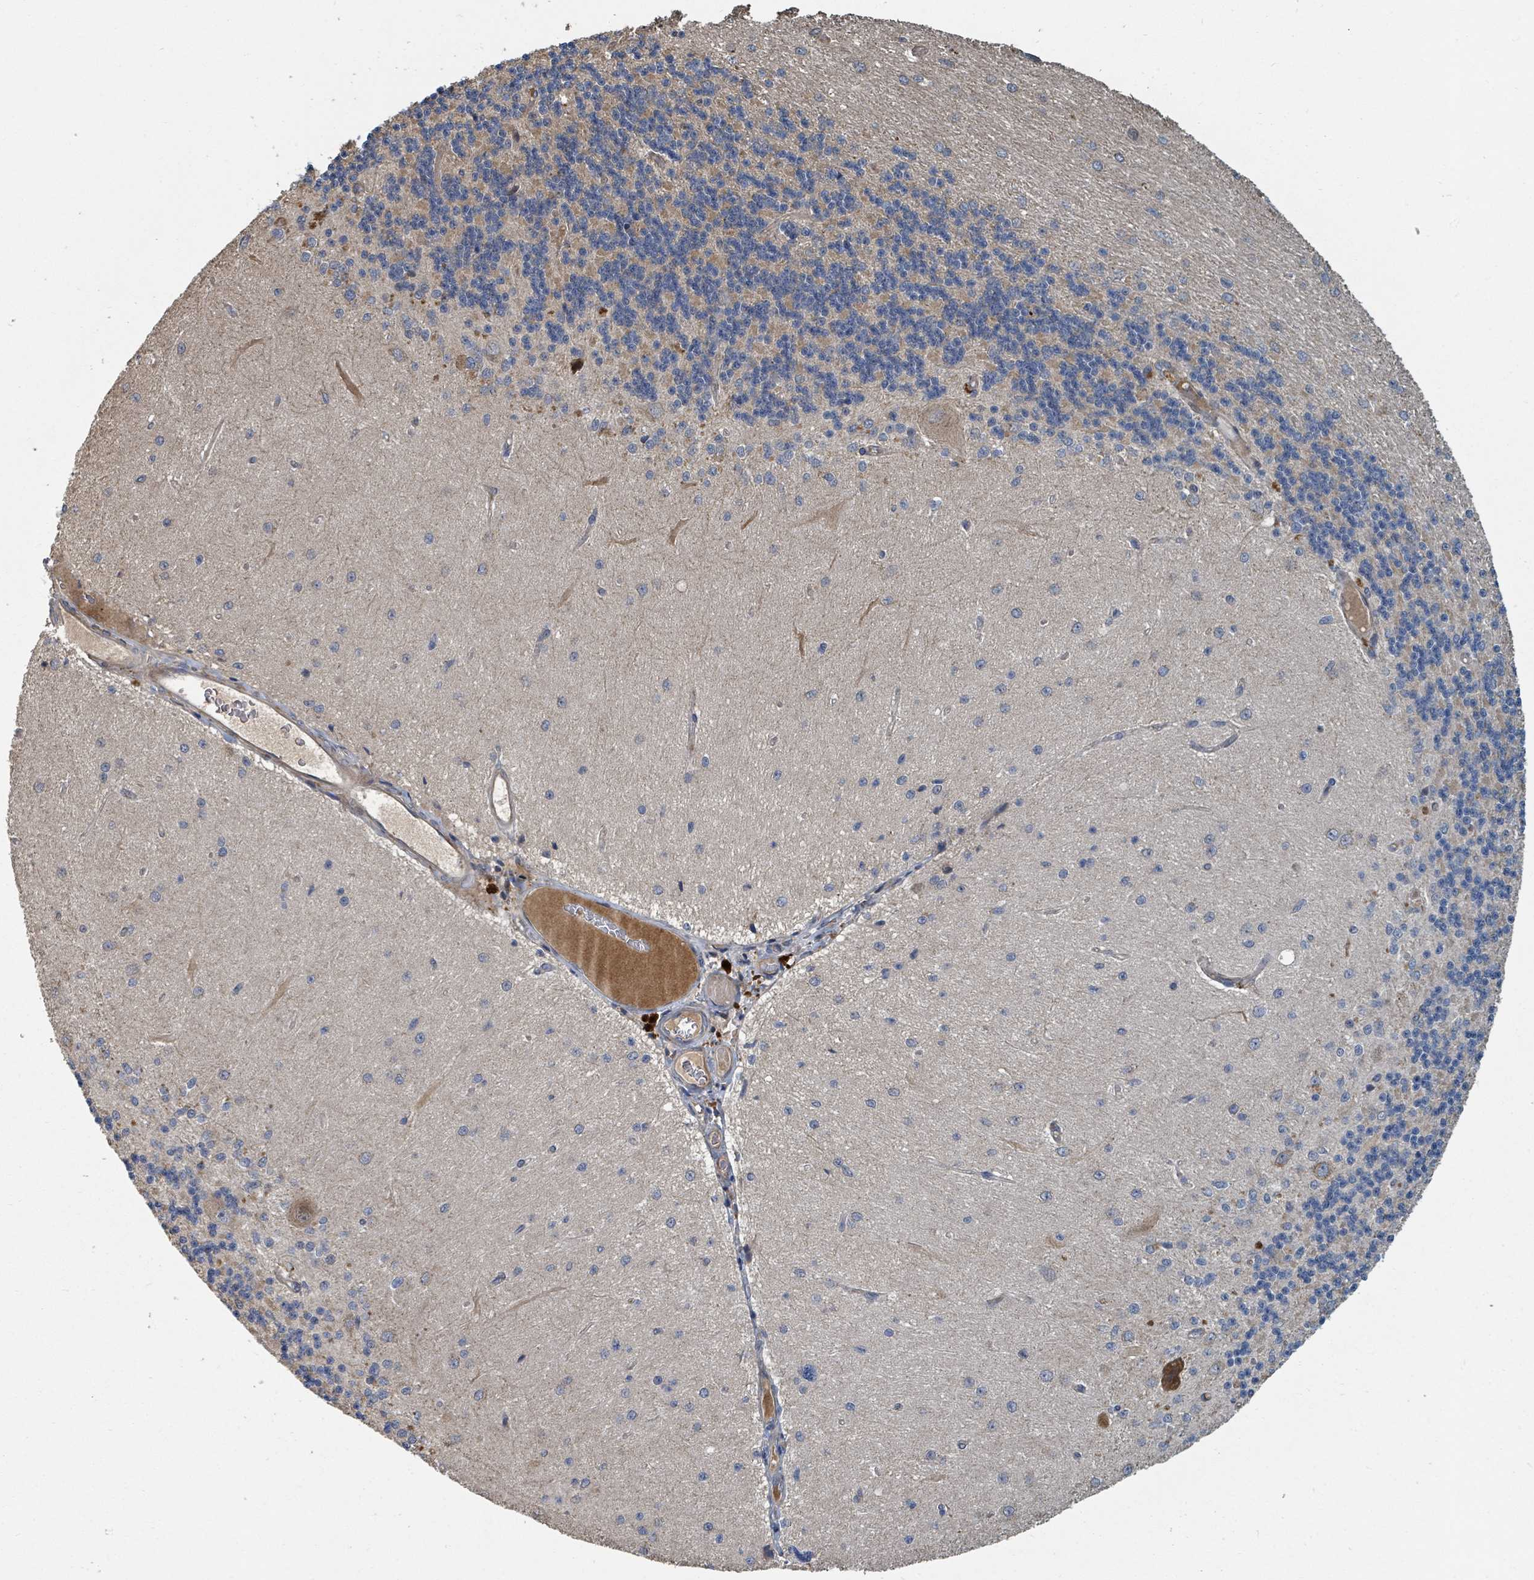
{"staining": {"intensity": "moderate", "quantity": "25%-75%", "location": "cytoplasmic/membranous"}, "tissue": "cerebellum", "cell_type": "Cells in granular layer", "image_type": "normal", "snomed": [{"axis": "morphology", "description": "Normal tissue, NOS"}, {"axis": "topography", "description": "Cerebellum"}], "caption": "DAB immunohistochemical staining of benign human cerebellum shows moderate cytoplasmic/membranous protein staining in approximately 25%-75% of cells in granular layer. The staining was performed using DAB to visualize the protein expression in brown, while the nuclei were stained in blue with hematoxylin (Magnification: 20x).", "gene": "DPM1", "patient": {"sex": "female", "age": 29}}